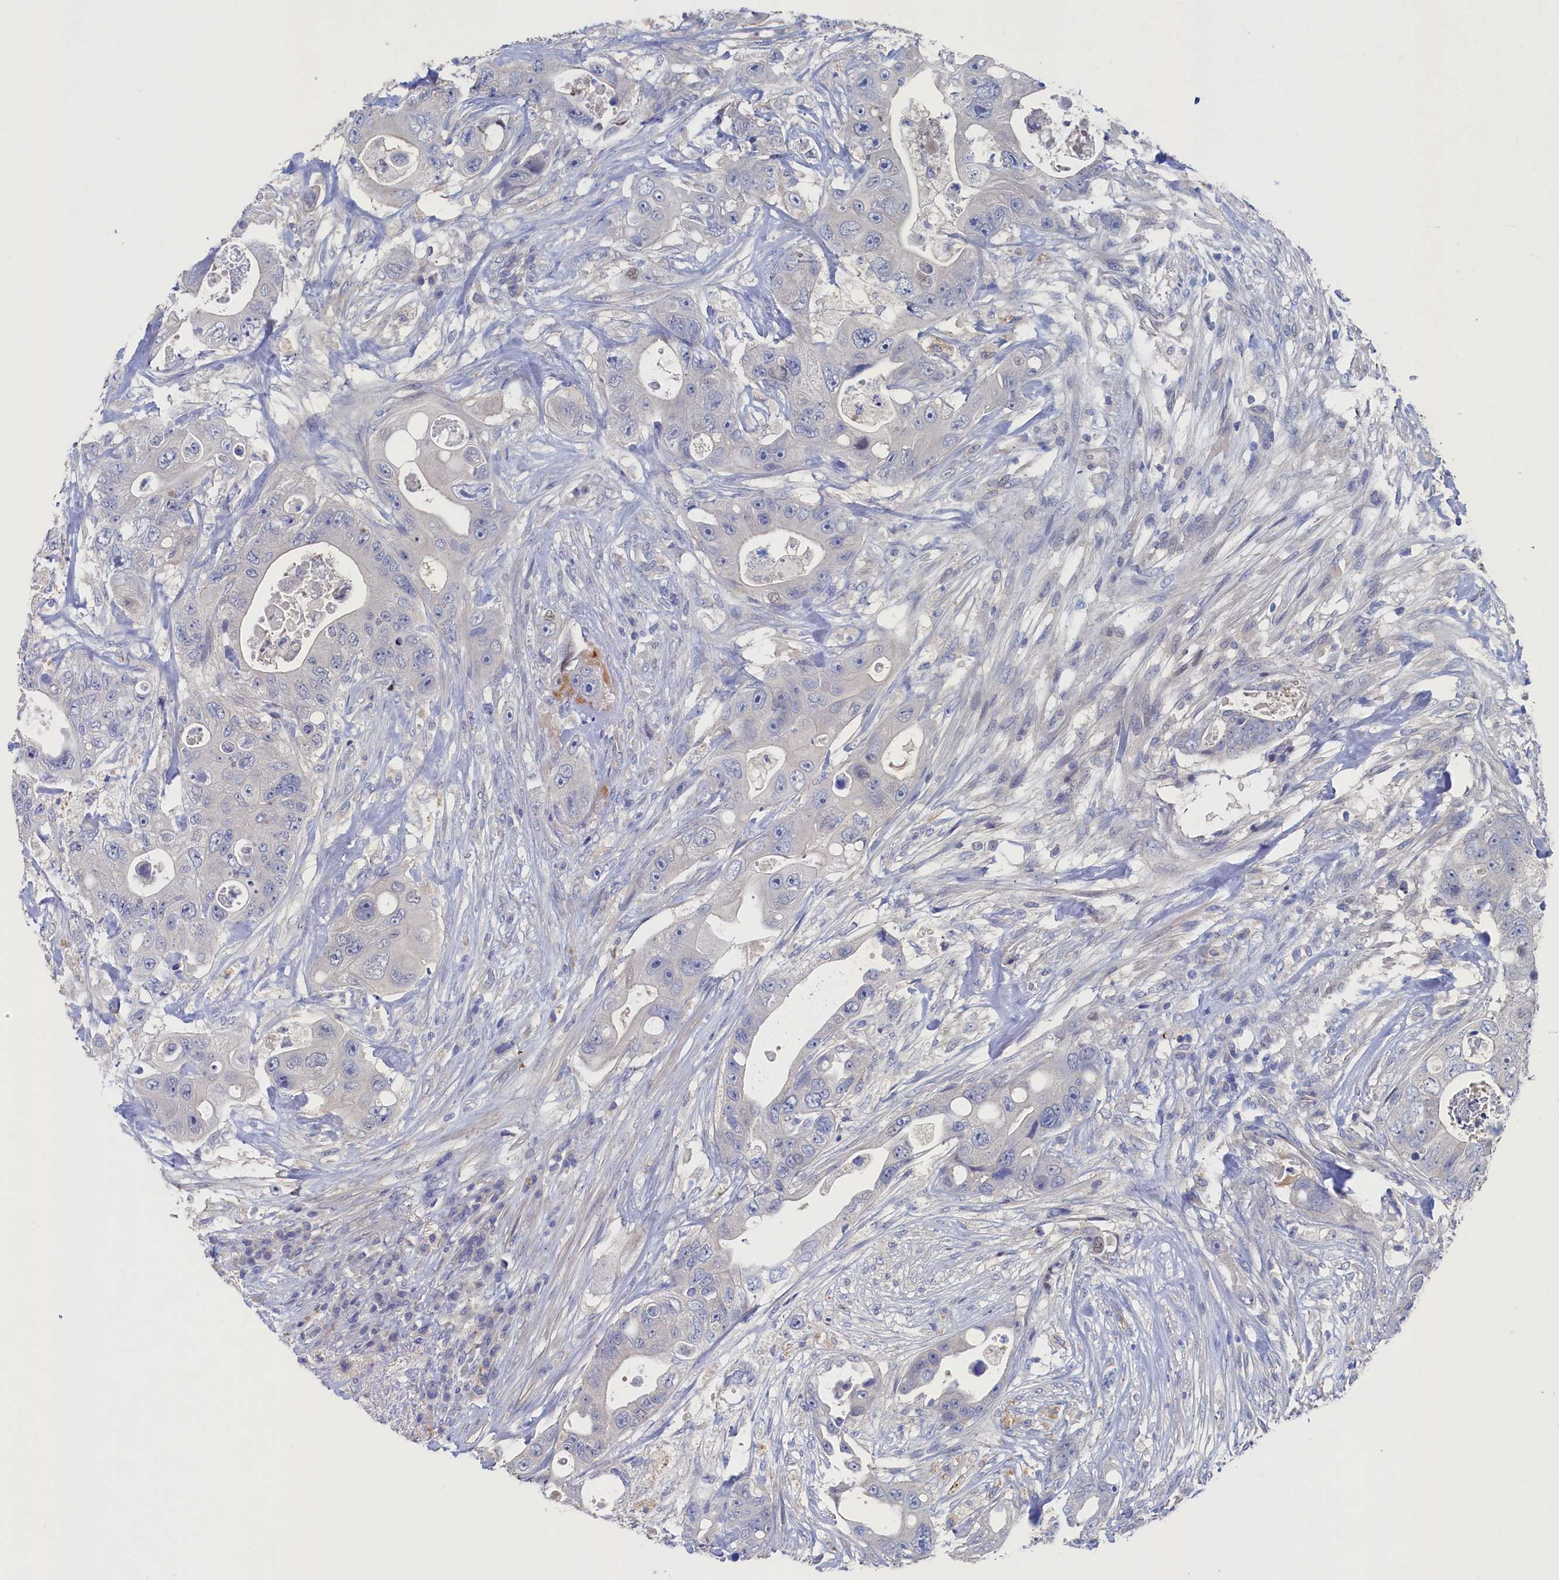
{"staining": {"intensity": "negative", "quantity": "none", "location": "none"}, "tissue": "colorectal cancer", "cell_type": "Tumor cells", "image_type": "cancer", "snomed": [{"axis": "morphology", "description": "Adenocarcinoma, NOS"}, {"axis": "topography", "description": "Colon"}], "caption": "Adenocarcinoma (colorectal) was stained to show a protein in brown. There is no significant positivity in tumor cells.", "gene": "CBLIF", "patient": {"sex": "female", "age": 46}}